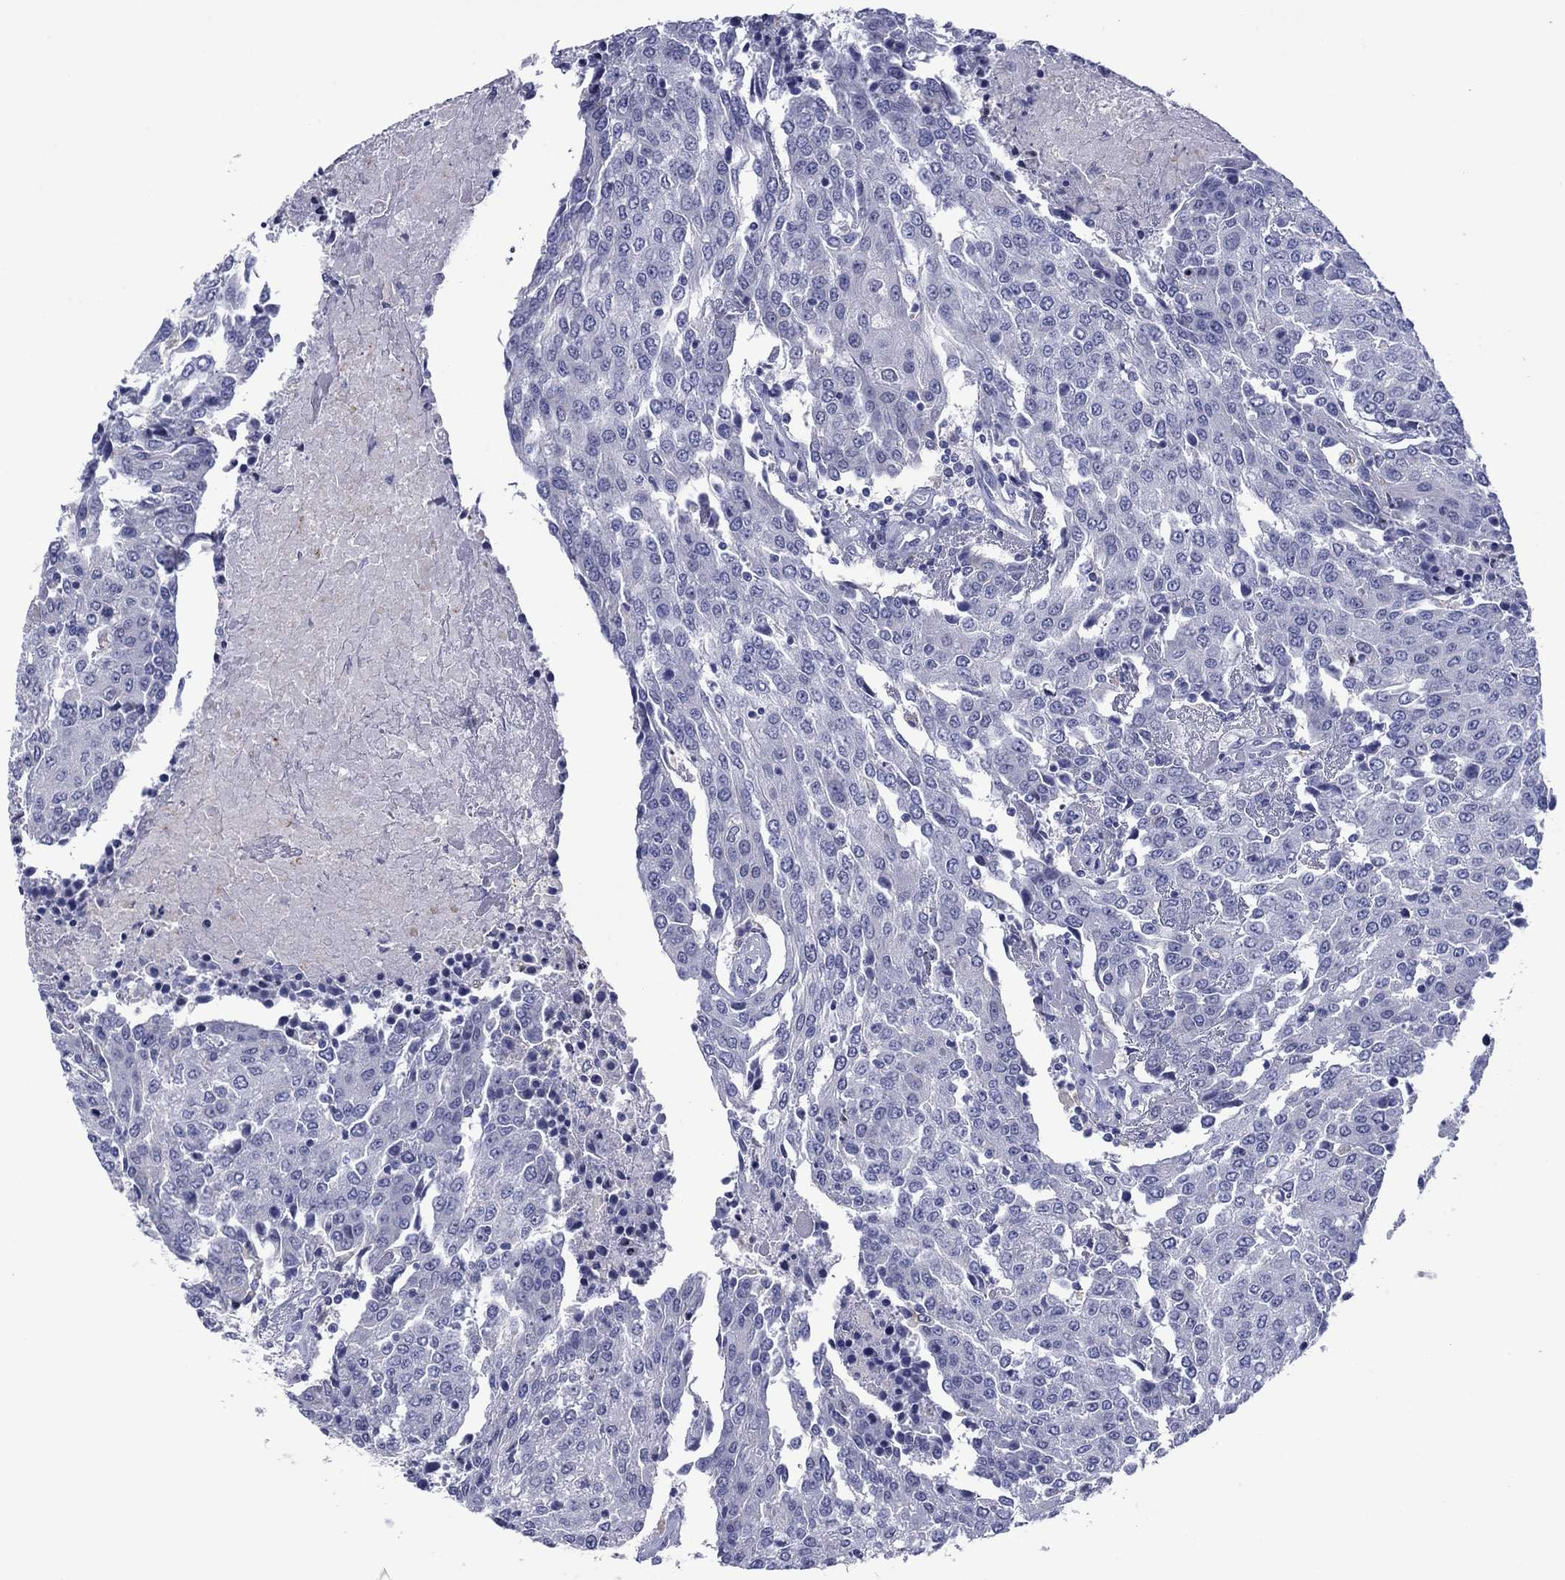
{"staining": {"intensity": "negative", "quantity": "none", "location": "none"}, "tissue": "urothelial cancer", "cell_type": "Tumor cells", "image_type": "cancer", "snomed": [{"axis": "morphology", "description": "Urothelial carcinoma, High grade"}, {"axis": "topography", "description": "Urinary bladder"}], "caption": "This image is of urothelial cancer stained with immunohistochemistry (IHC) to label a protein in brown with the nuclei are counter-stained blue. There is no expression in tumor cells.", "gene": "TCFL5", "patient": {"sex": "female", "age": 85}}